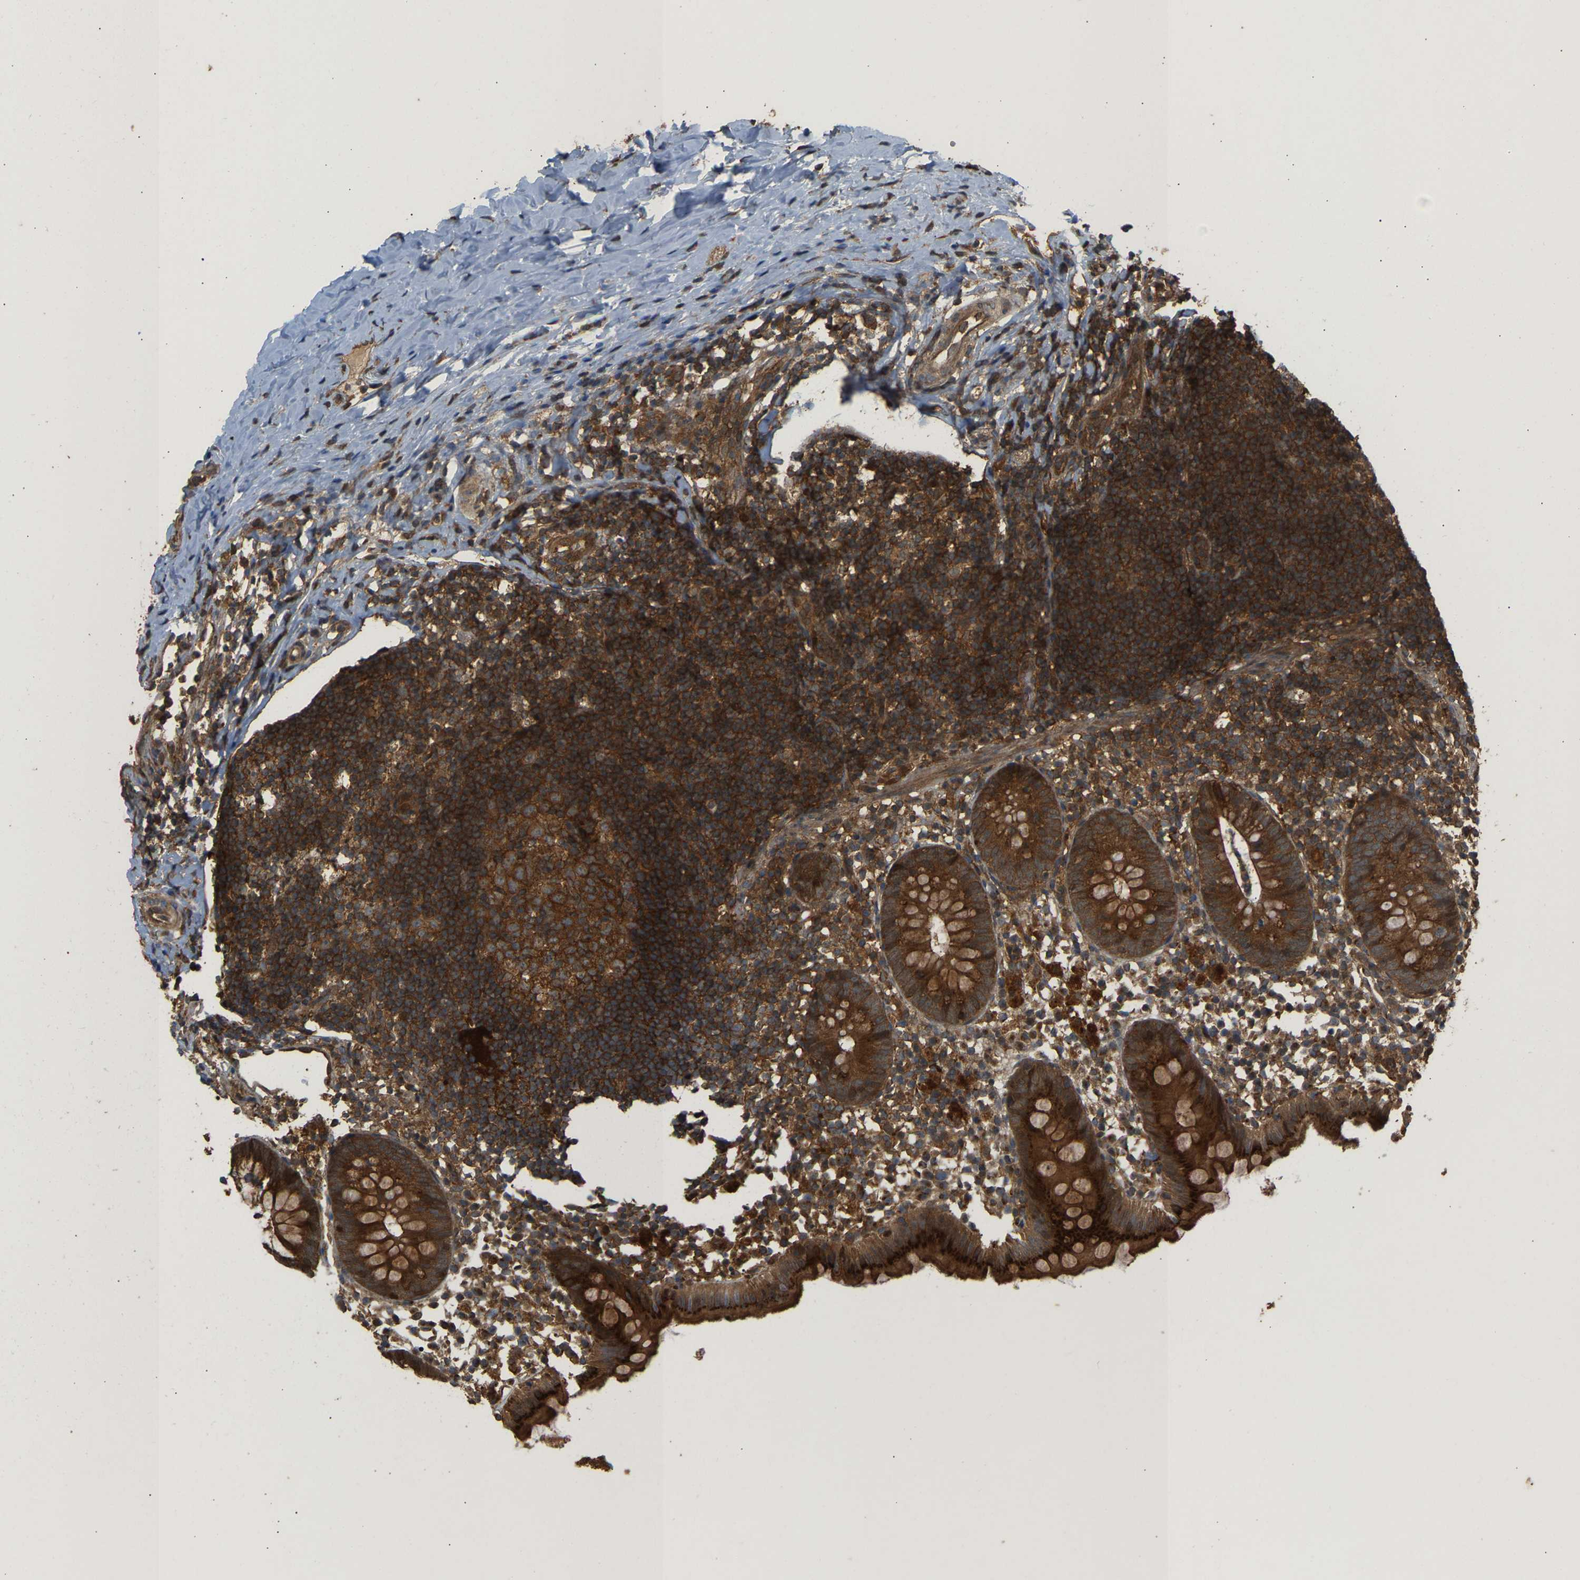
{"staining": {"intensity": "strong", "quantity": ">75%", "location": "cytoplasmic/membranous"}, "tissue": "appendix", "cell_type": "Glandular cells", "image_type": "normal", "snomed": [{"axis": "morphology", "description": "Normal tissue, NOS"}, {"axis": "topography", "description": "Appendix"}], "caption": "Immunohistochemistry (IHC) (DAB) staining of benign human appendix displays strong cytoplasmic/membranous protein positivity in approximately >75% of glandular cells.", "gene": "ENSG00000282218", "patient": {"sex": "female", "age": 20}}